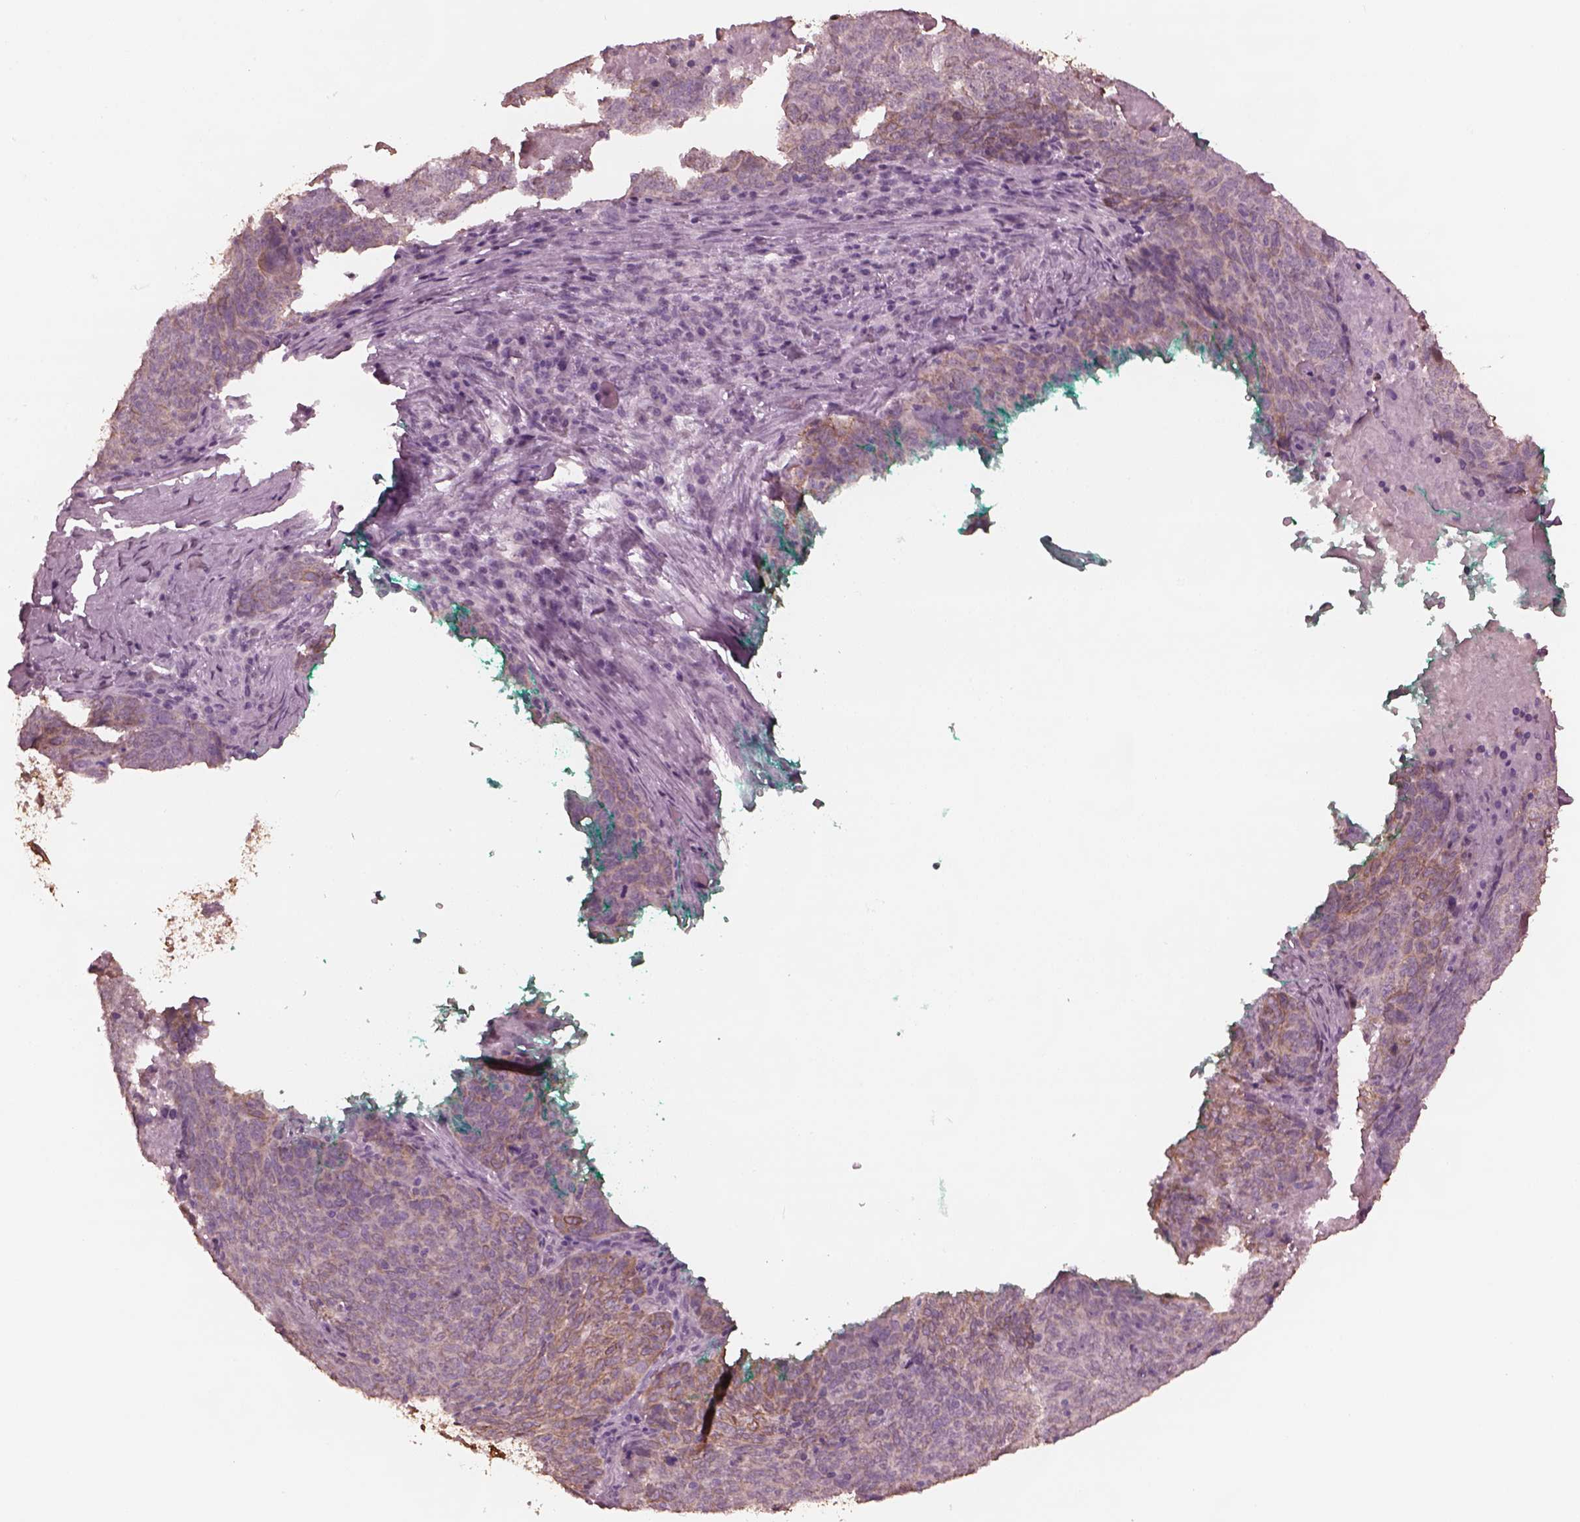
{"staining": {"intensity": "moderate", "quantity": ">75%", "location": "cytoplasmic/membranous"}, "tissue": "skin cancer", "cell_type": "Tumor cells", "image_type": "cancer", "snomed": [{"axis": "morphology", "description": "Squamous cell carcinoma, NOS"}, {"axis": "topography", "description": "Skin"}, {"axis": "topography", "description": "Anal"}], "caption": "A histopathology image of skin cancer stained for a protein displays moderate cytoplasmic/membranous brown staining in tumor cells.", "gene": "KRT79", "patient": {"sex": "female", "age": 51}}